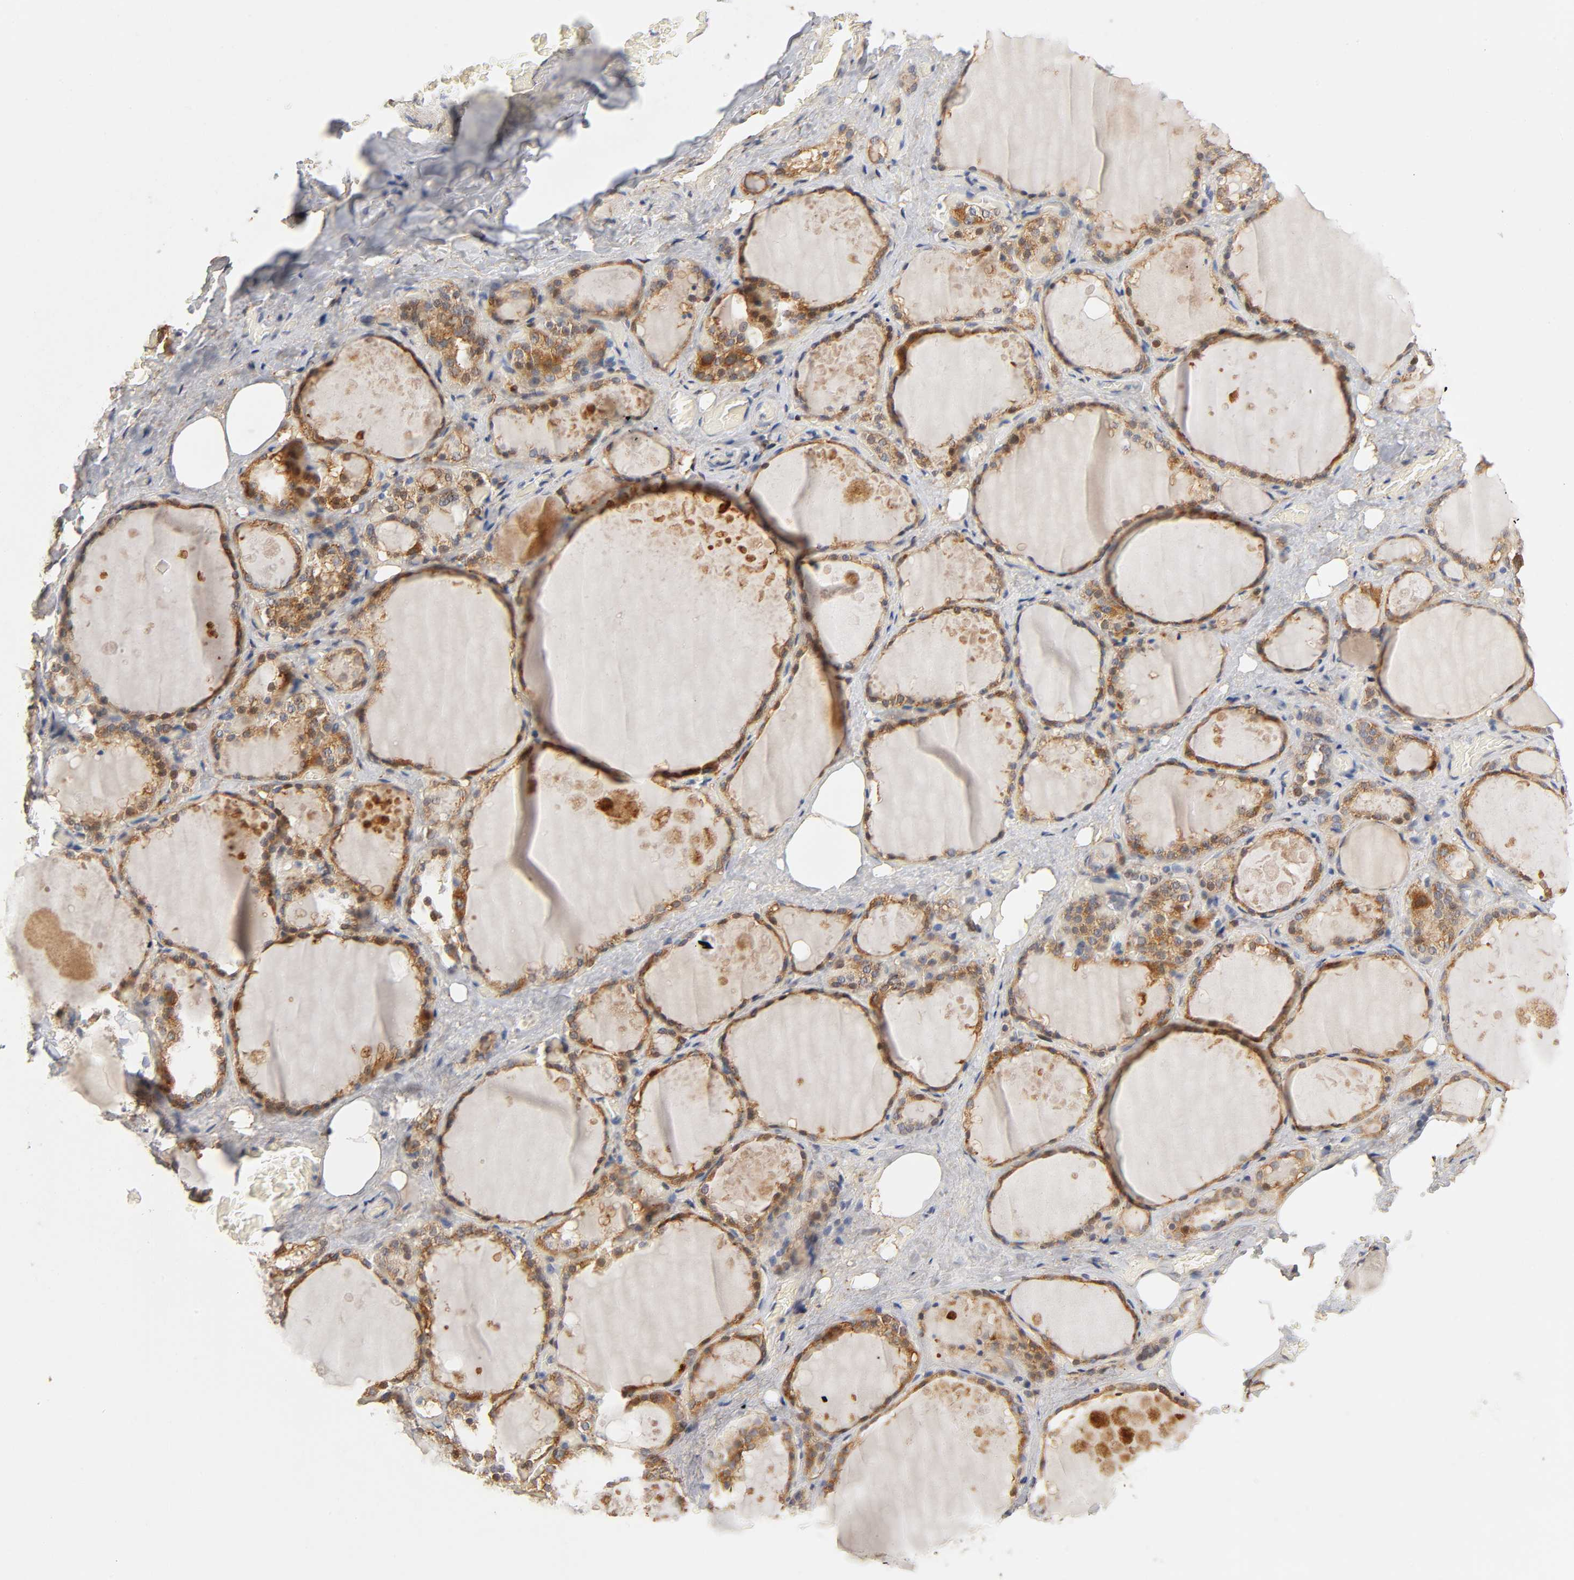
{"staining": {"intensity": "strong", "quantity": ">75%", "location": "cytoplasmic/membranous,nuclear"}, "tissue": "thyroid gland", "cell_type": "Glandular cells", "image_type": "normal", "snomed": [{"axis": "morphology", "description": "Normal tissue, NOS"}, {"axis": "topography", "description": "Thyroid gland"}], "caption": "This photomicrograph displays normal thyroid gland stained with immunohistochemistry to label a protein in brown. The cytoplasmic/membranous,nuclear of glandular cells show strong positivity for the protein. Nuclei are counter-stained blue.", "gene": "ISG15", "patient": {"sex": "male", "age": 61}}